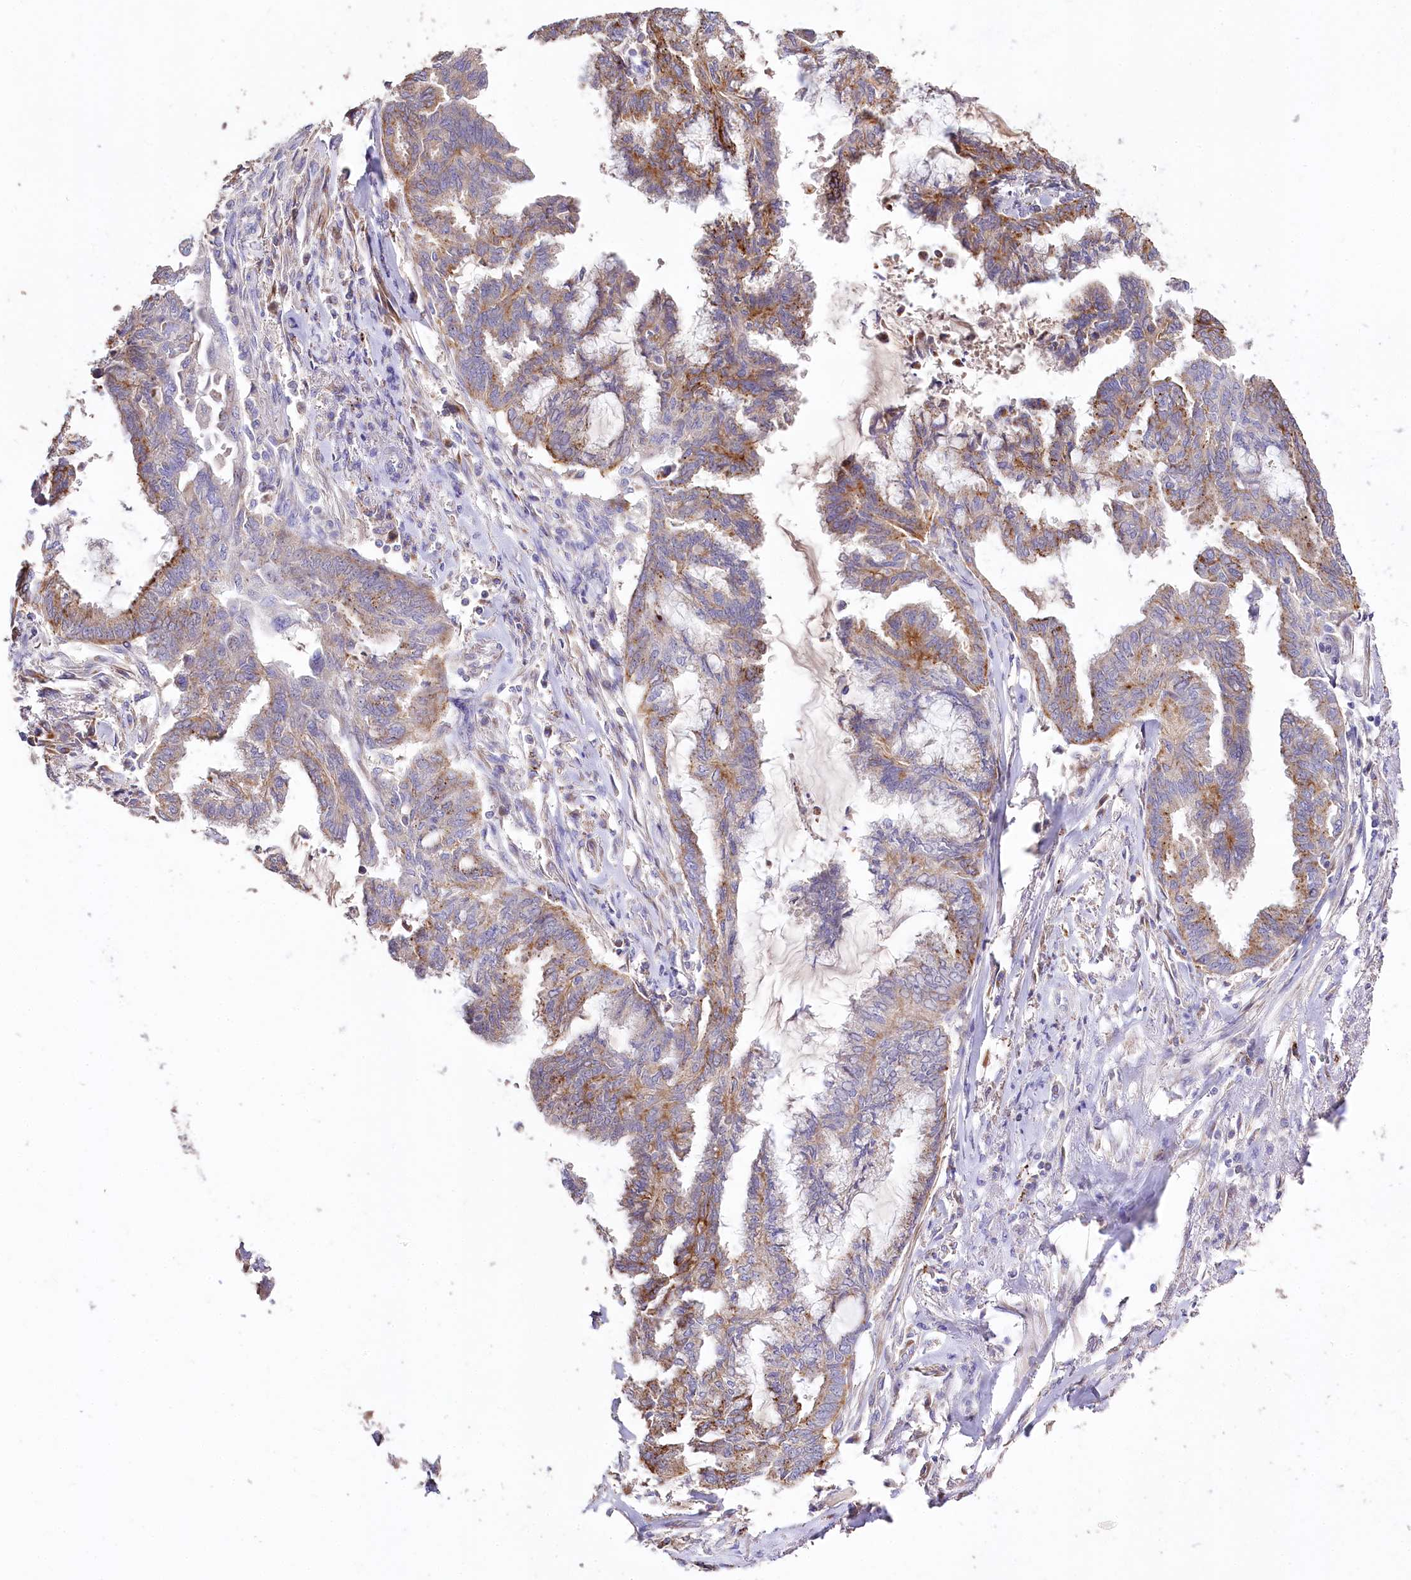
{"staining": {"intensity": "moderate", "quantity": ">75%", "location": "cytoplasmic/membranous"}, "tissue": "endometrial cancer", "cell_type": "Tumor cells", "image_type": "cancer", "snomed": [{"axis": "morphology", "description": "Adenocarcinoma, NOS"}, {"axis": "topography", "description": "Endometrium"}], "caption": "This image reveals endometrial cancer (adenocarcinoma) stained with IHC to label a protein in brown. The cytoplasmic/membranous of tumor cells show moderate positivity for the protein. Nuclei are counter-stained blue.", "gene": "PTER", "patient": {"sex": "female", "age": 86}}